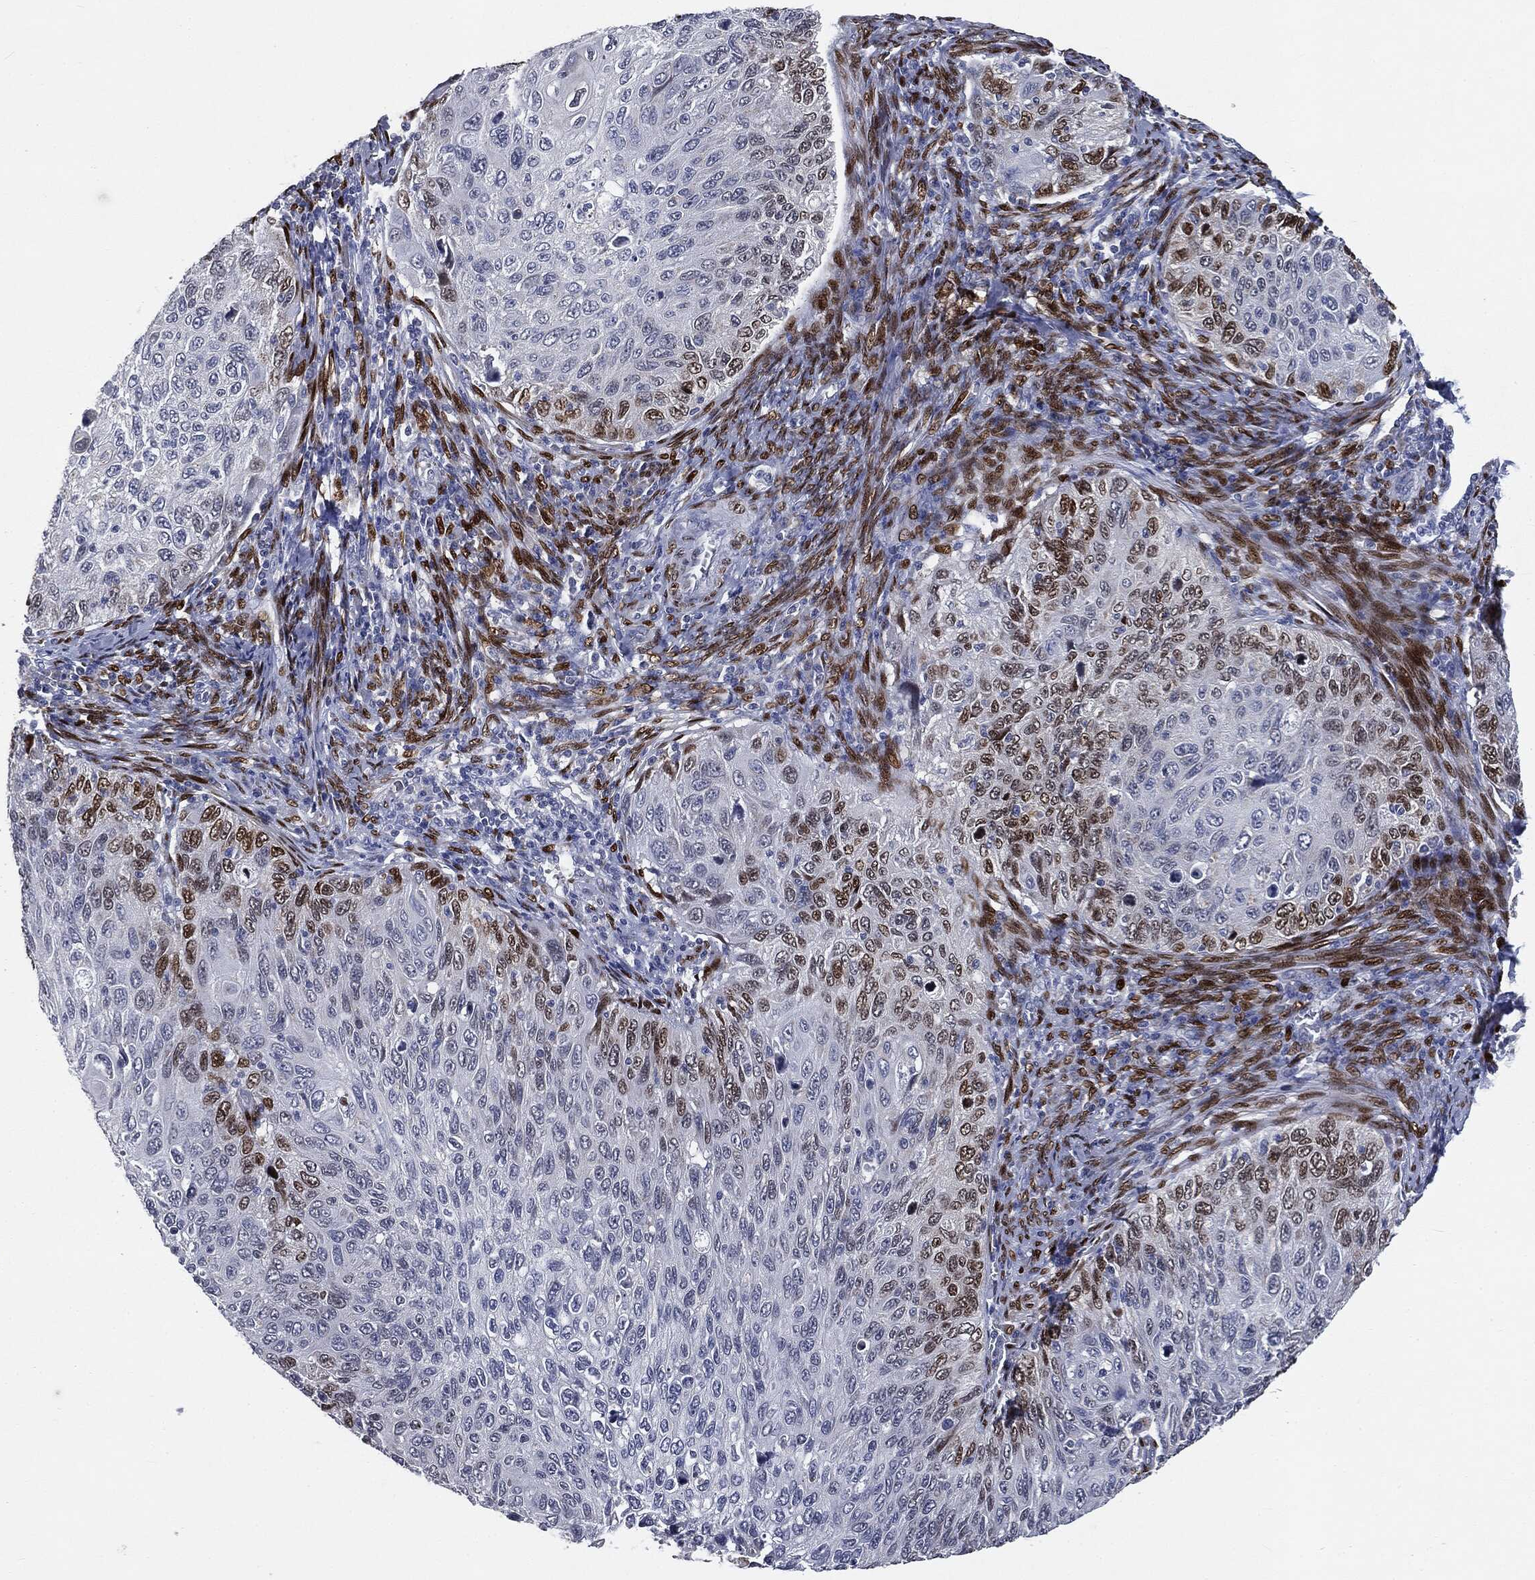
{"staining": {"intensity": "strong", "quantity": "<25%", "location": "nuclear"}, "tissue": "cervical cancer", "cell_type": "Tumor cells", "image_type": "cancer", "snomed": [{"axis": "morphology", "description": "Squamous cell carcinoma, NOS"}, {"axis": "topography", "description": "Cervix"}], "caption": "There is medium levels of strong nuclear positivity in tumor cells of squamous cell carcinoma (cervical), as demonstrated by immunohistochemical staining (brown color).", "gene": "CASD1", "patient": {"sex": "female", "age": 70}}